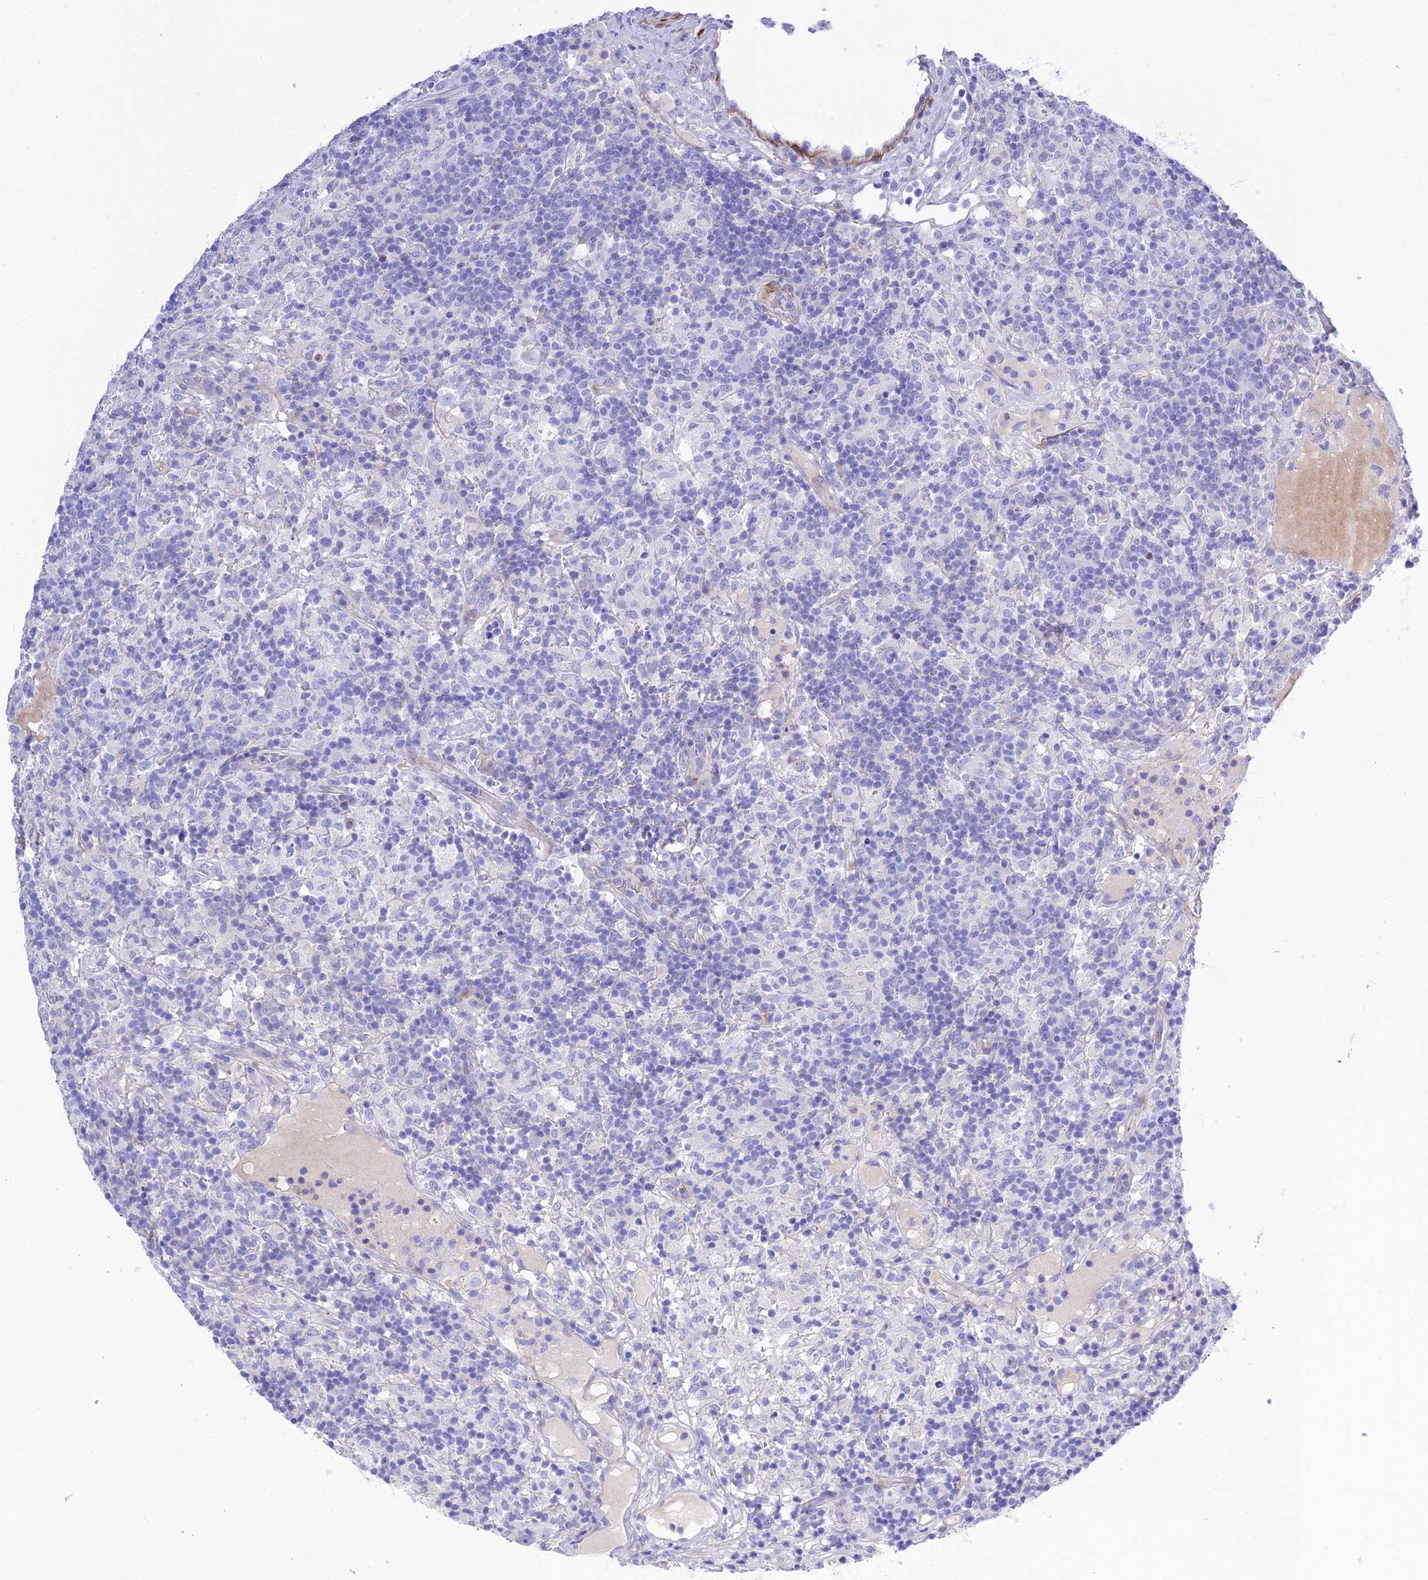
{"staining": {"intensity": "negative", "quantity": "none", "location": "none"}, "tissue": "lymphoma", "cell_type": "Tumor cells", "image_type": "cancer", "snomed": [{"axis": "morphology", "description": "Hodgkin's disease, NOS"}, {"axis": "topography", "description": "Lymph node"}], "caption": "Immunohistochemistry histopathology image of neoplastic tissue: lymphoma stained with DAB (3,3'-diaminobenzidine) demonstrates no significant protein staining in tumor cells.", "gene": "FRA10AC1", "patient": {"sex": "male", "age": 70}}